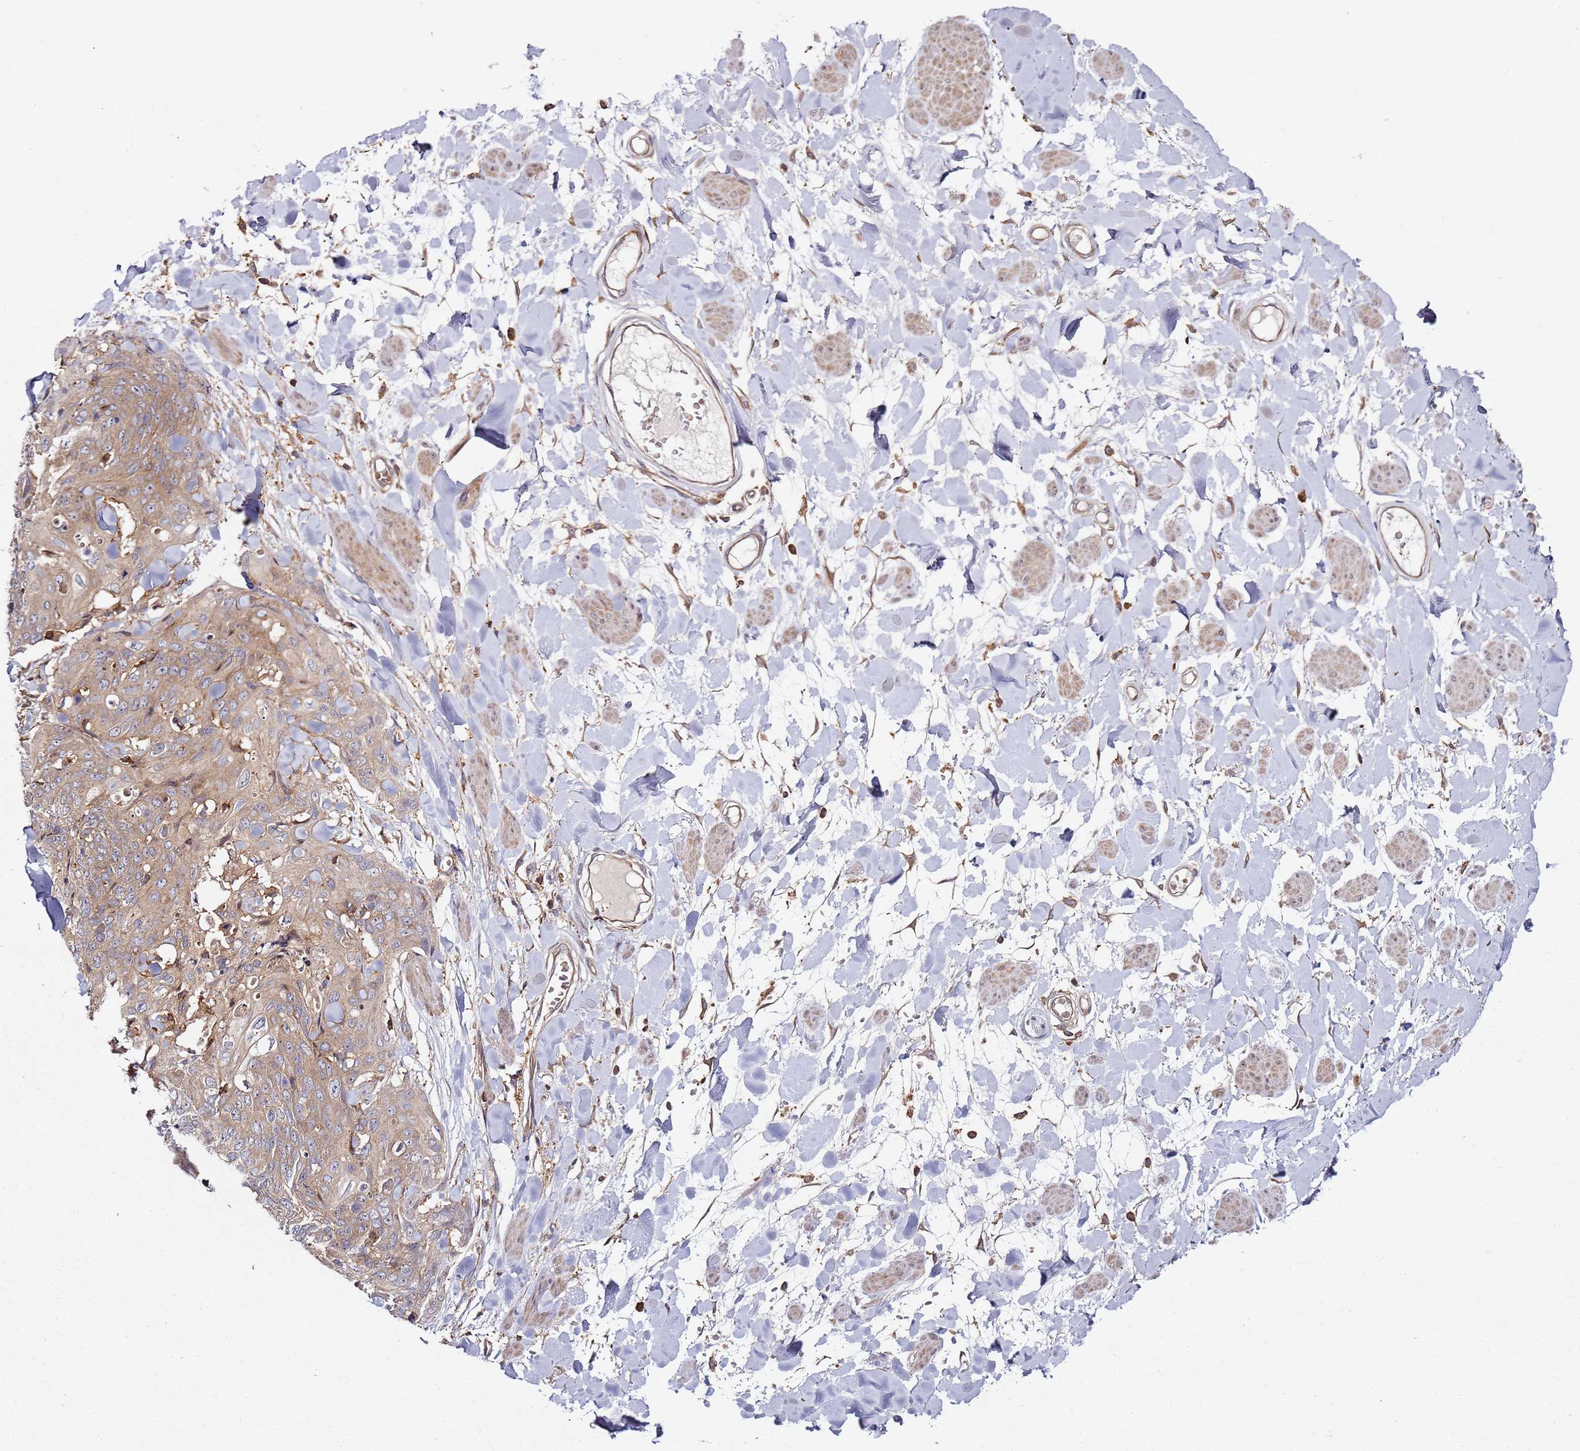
{"staining": {"intensity": "moderate", "quantity": ">75%", "location": "cytoplasmic/membranous"}, "tissue": "skin cancer", "cell_type": "Tumor cells", "image_type": "cancer", "snomed": [{"axis": "morphology", "description": "Squamous cell carcinoma, NOS"}, {"axis": "topography", "description": "Skin"}, {"axis": "topography", "description": "Vulva"}], "caption": "The micrograph displays staining of squamous cell carcinoma (skin), revealing moderate cytoplasmic/membranous protein staining (brown color) within tumor cells. Nuclei are stained in blue.", "gene": "PRMT7", "patient": {"sex": "female", "age": 85}}